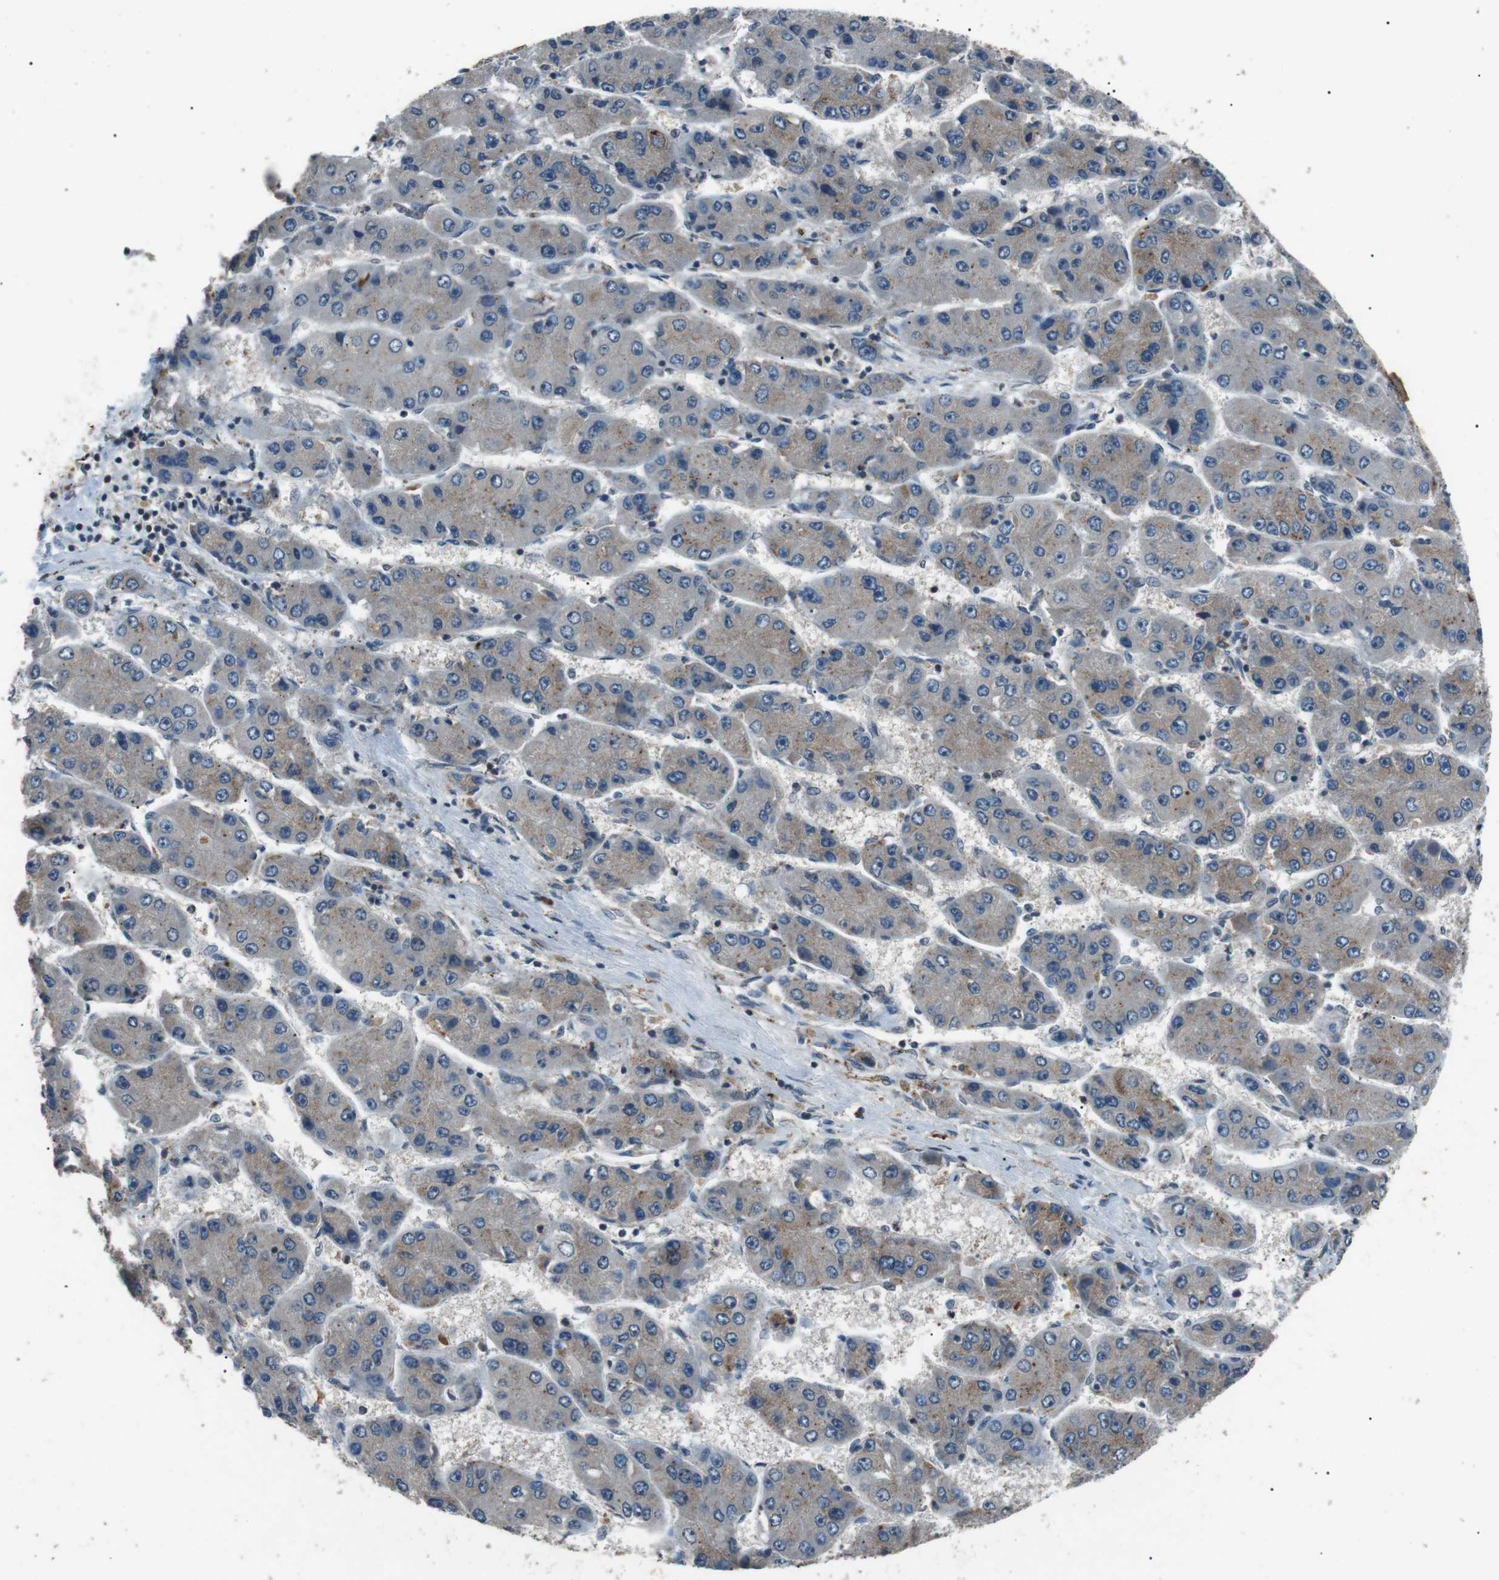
{"staining": {"intensity": "moderate", "quantity": "<25%", "location": "cytoplasmic/membranous"}, "tissue": "liver cancer", "cell_type": "Tumor cells", "image_type": "cancer", "snomed": [{"axis": "morphology", "description": "Carcinoma, Hepatocellular, NOS"}, {"axis": "topography", "description": "Liver"}], "caption": "High-magnification brightfield microscopy of liver cancer (hepatocellular carcinoma) stained with DAB (brown) and counterstained with hematoxylin (blue). tumor cells exhibit moderate cytoplasmic/membranous positivity is appreciated in approximately<25% of cells. (IHC, brightfield microscopy, high magnification).", "gene": "NEK7", "patient": {"sex": "female", "age": 61}}